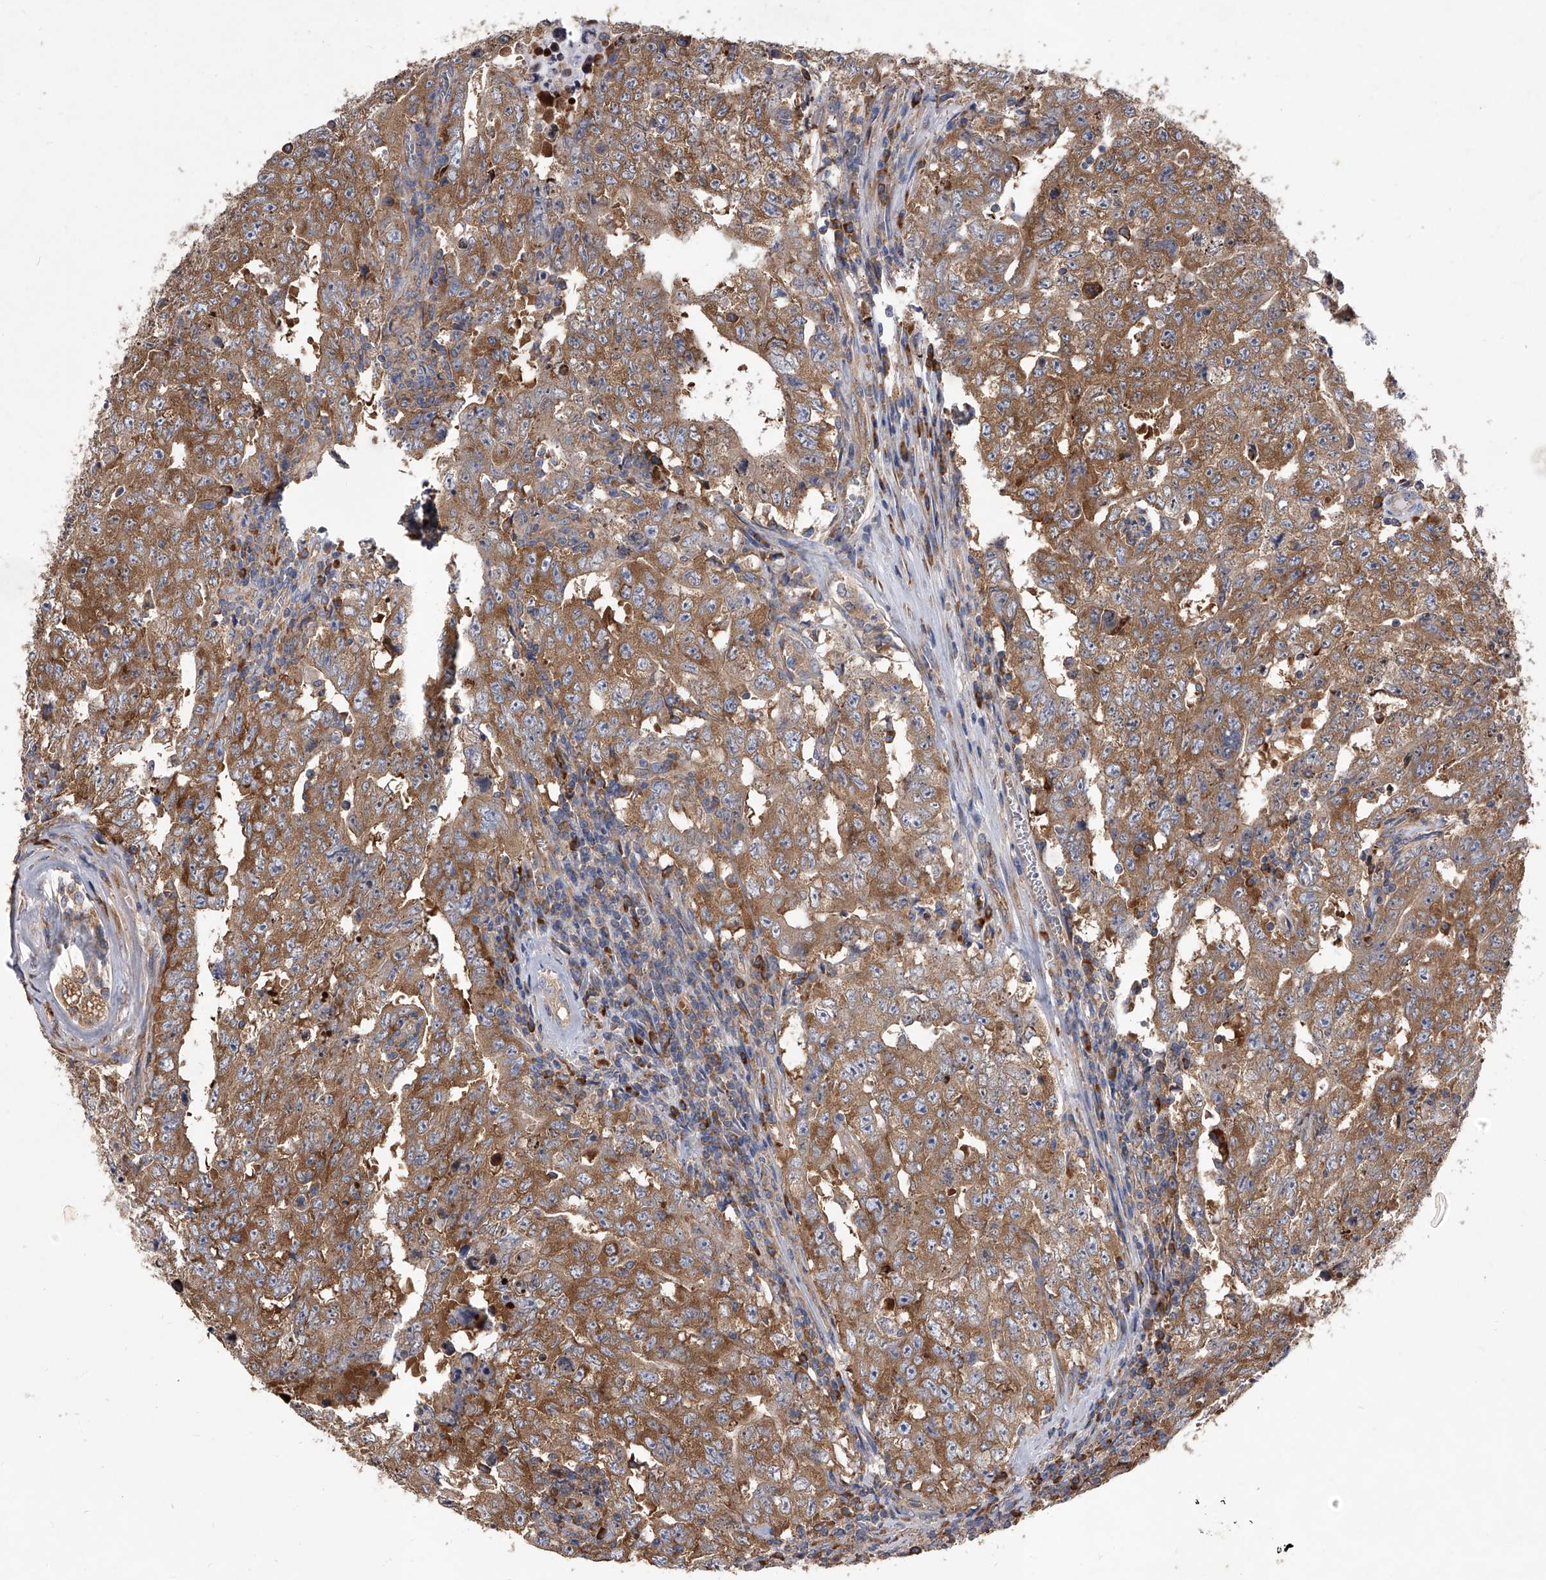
{"staining": {"intensity": "moderate", "quantity": ">75%", "location": "cytoplasmic/membranous"}, "tissue": "testis cancer", "cell_type": "Tumor cells", "image_type": "cancer", "snomed": [{"axis": "morphology", "description": "Carcinoma, Embryonal, NOS"}, {"axis": "topography", "description": "Testis"}], "caption": "Human testis cancer stained with a protein marker shows moderate staining in tumor cells.", "gene": "EIF2S2", "patient": {"sex": "male", "age": 26}}